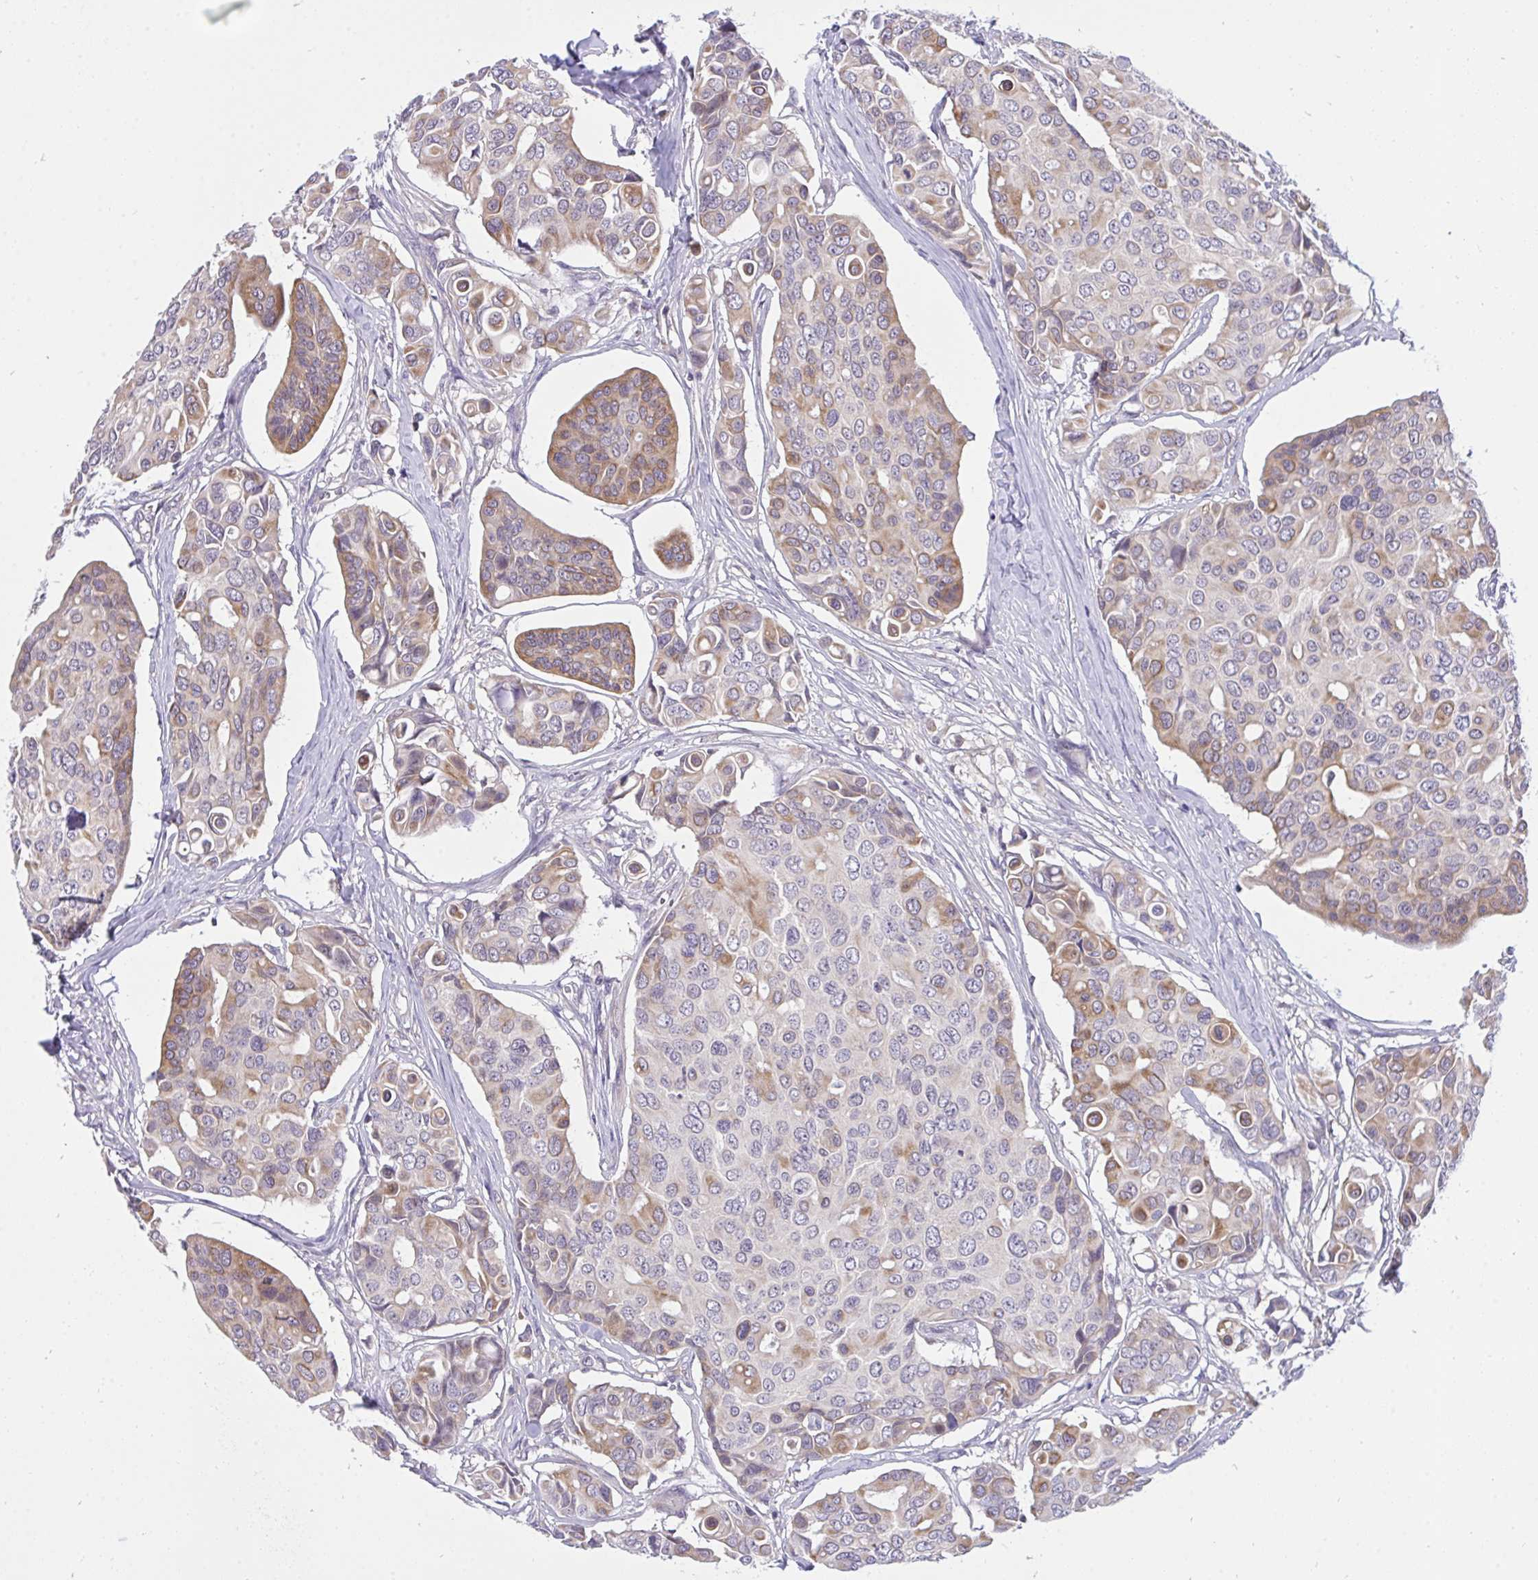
{"staining": {"intensity": "moderate", "quantity": "<25%", "location": "cytoplasmic/membranous"}, "tissue": "breast cancer", "cell_type": "Tumor cells", "image_type": "cancer", "snomed": [{"axis": "morphology", "description": "Normal tissue, NOS"}, {"axis": "morphology", "description": "Duct carcinoma"}, {"axis": "topography", "description": "Skin"}, {"axis": "topography", "description": "Breast"}], "caption": "The histopathology image demonstrates immunohistochemical staining of breast infiltrating ductal carcinoma. There is moderate cytoplasmic/membranous expression is present in approximately <25% of tumor cells.", "gene": "C19orf54", "patient": {"sex": "female", "age": 54}}